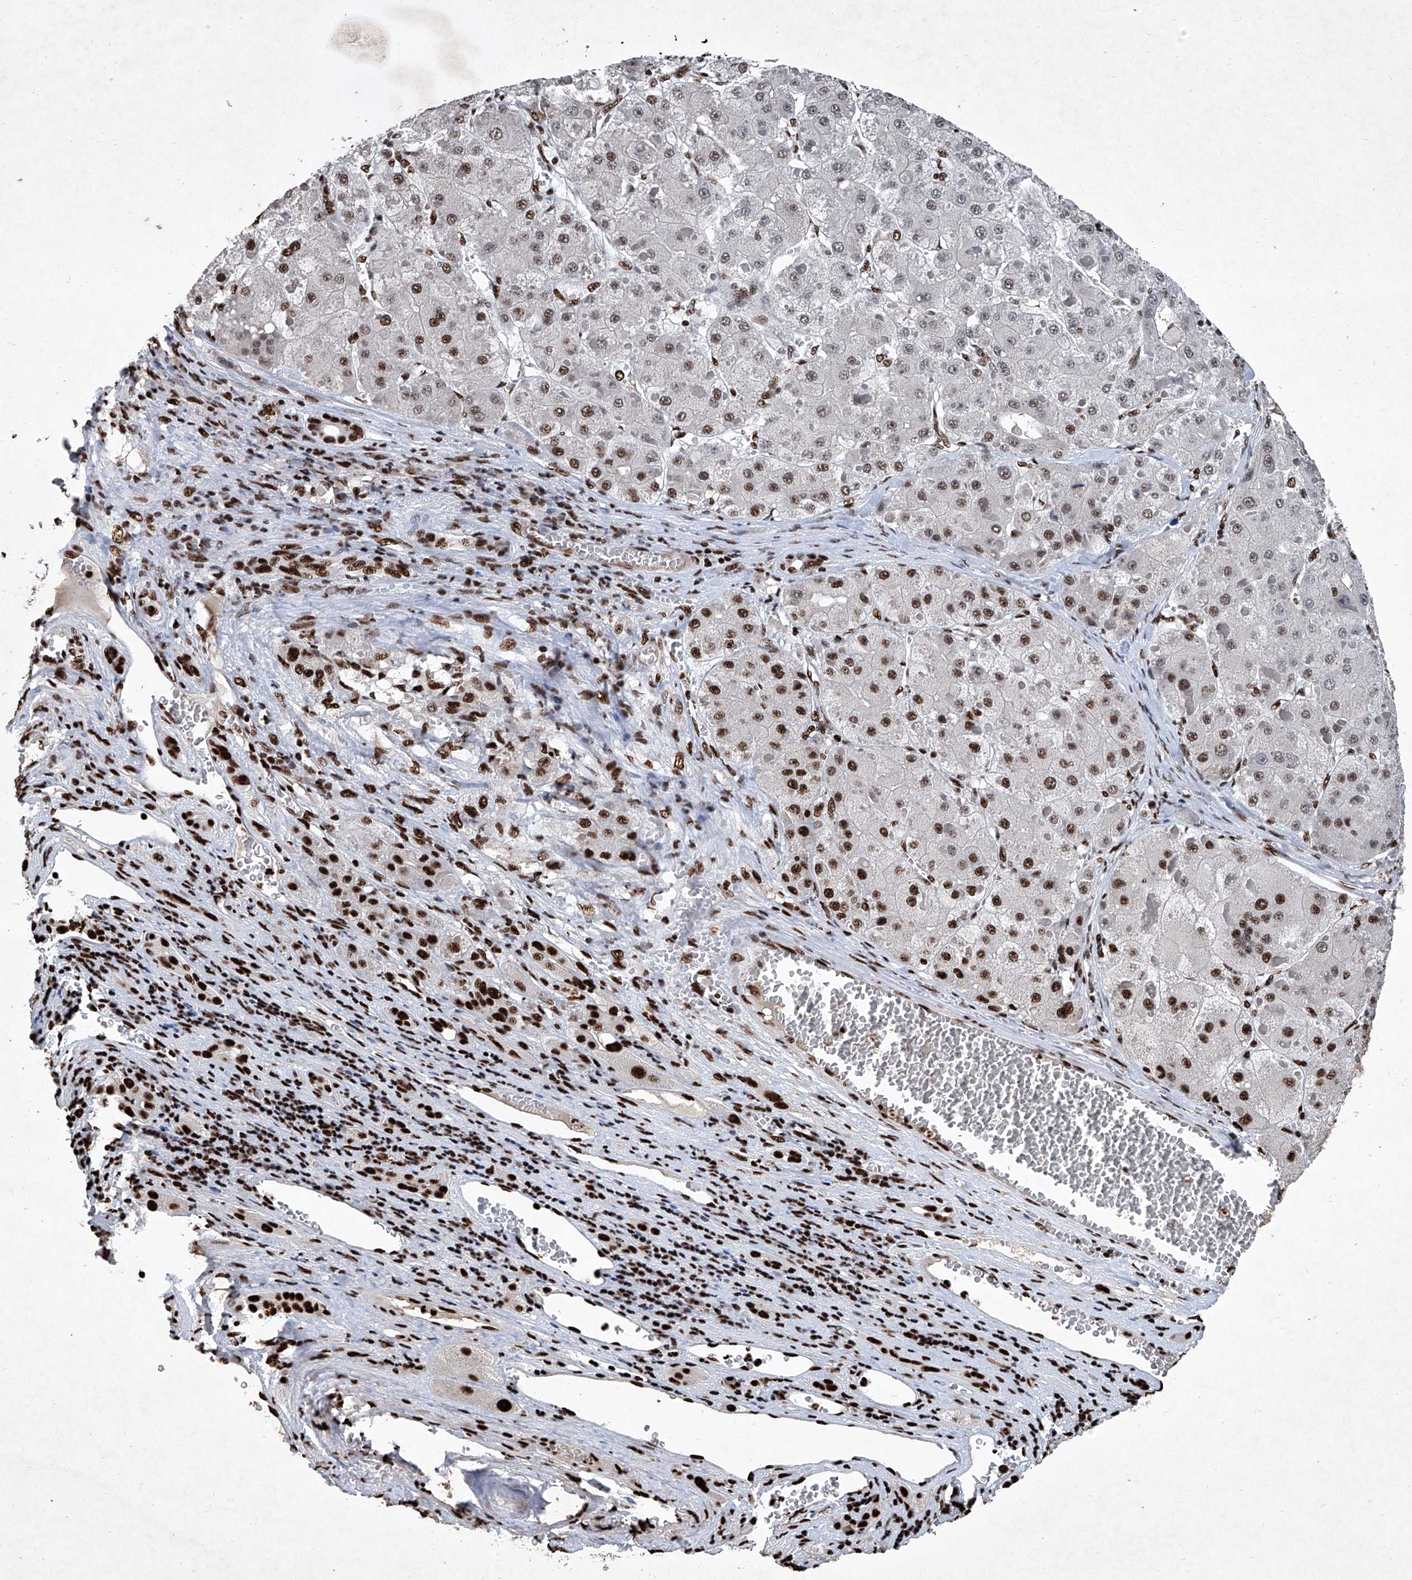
{"staining": {"intensity": "strong", "quantity": "<25%", "location": "nuclear"}, "tissue": "liver cancer", "cell_type": "Tumor cells", "image_type": "cancer", "snomed": [{"axis": "morphology", "description": "Carcinoma, Hepatocellular, NOS"}, {"axis": "topography", "description": "Liver"}], "caption": "A histopathology image showing strong nuclear staining in about <25% of tumor cells in liver cancer, as visualized by brown immunohistochemical staining.", "gene": "DDX39B", "patient": {"sex": "female", "age": 73}}